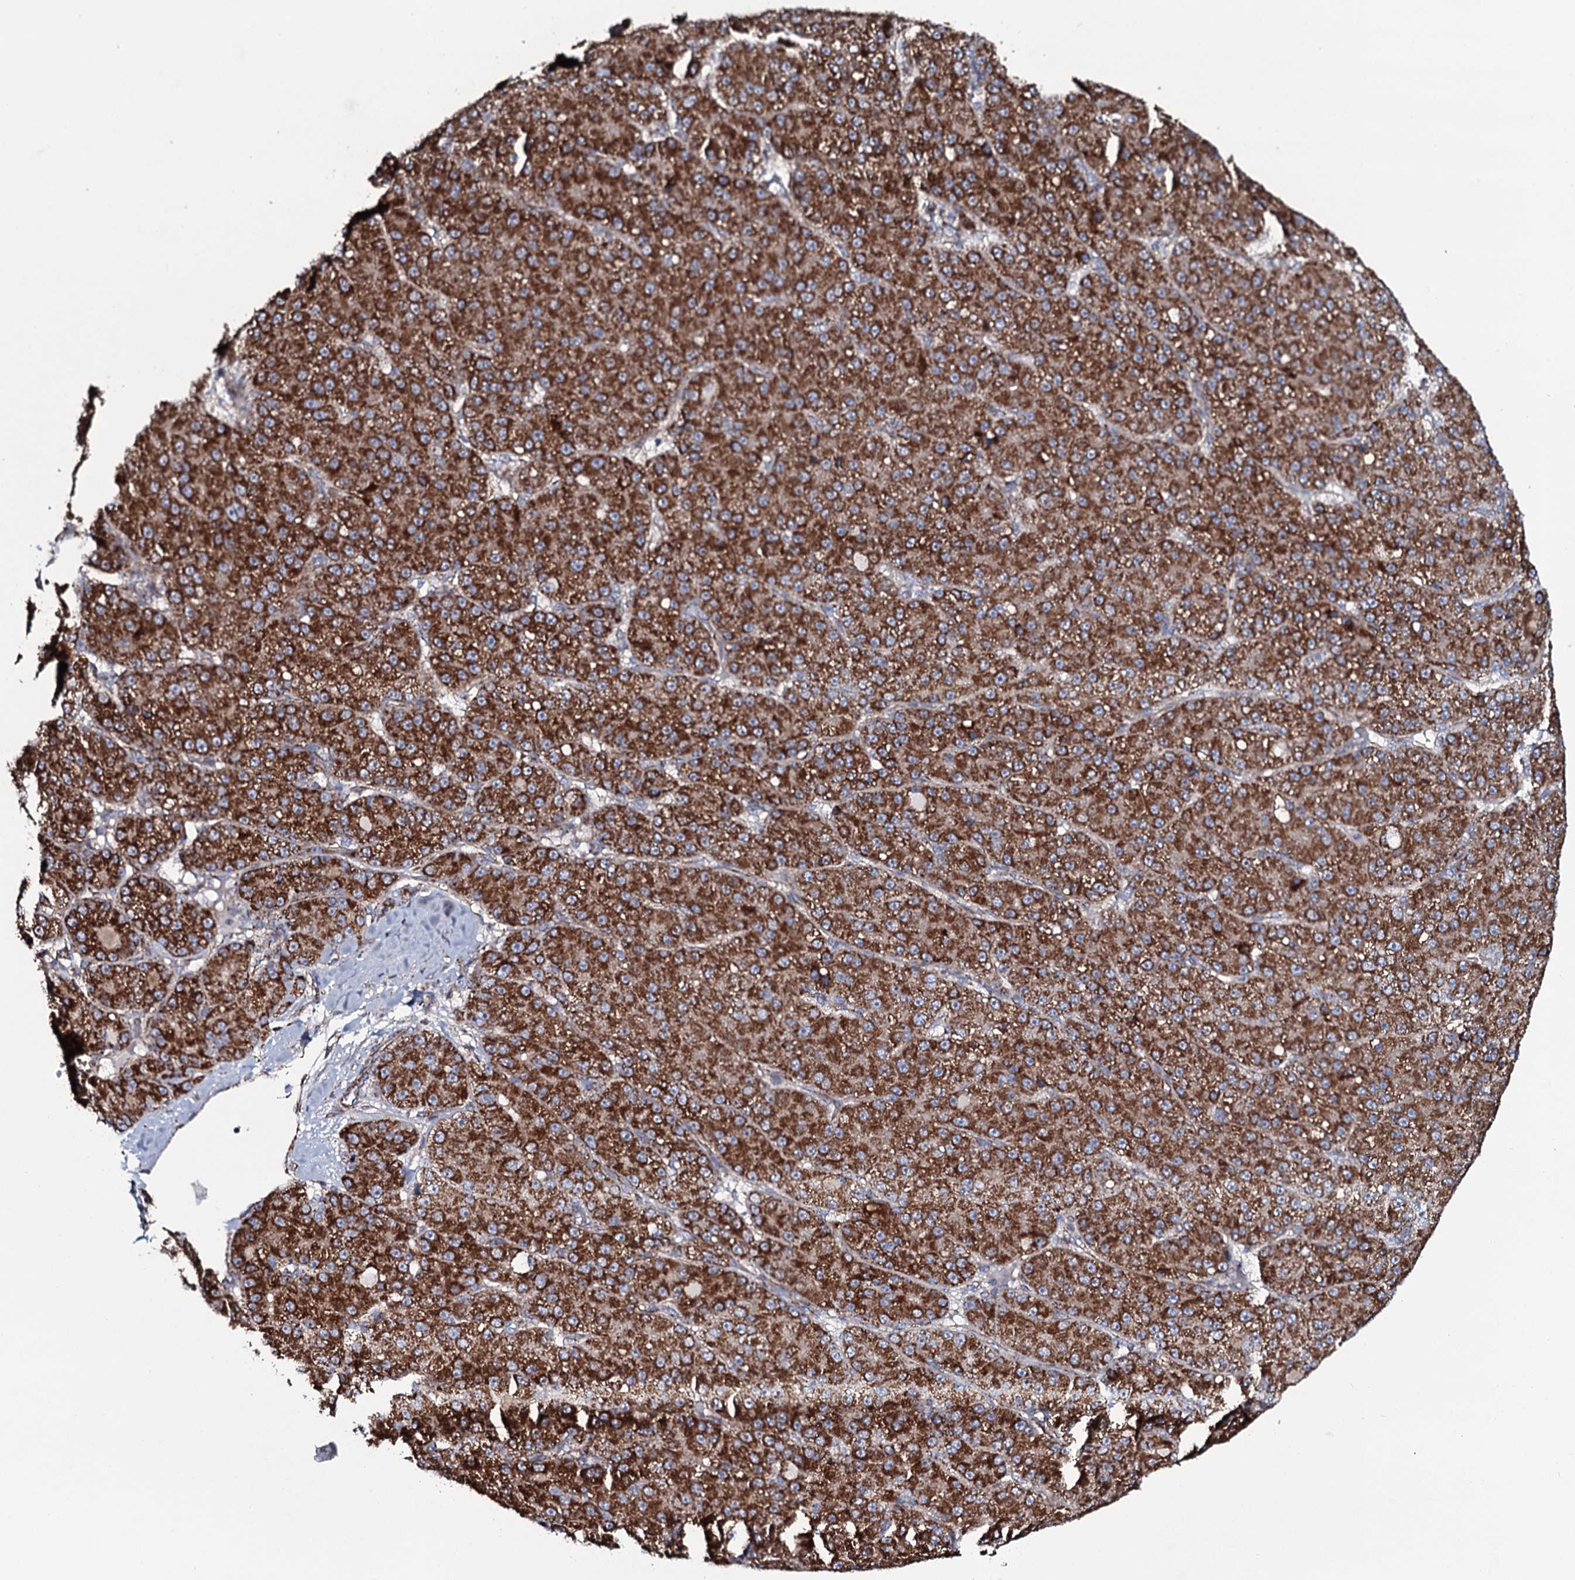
{"staining": {"intensity": "strong", "quantity": ">75%", "location": "cytoplasmic/membranous"}, "tissue": "liver cancer", "cell_type": "Tumor cells", "image_type": "cancer", "snomed": [{"axis": "morphology", "description": "Carcinoma, Hepatocellular, NOS"}, {"axis": "topography", "description": "Liver"}], "caption": "A high-resolution photomicrograph shows immunohistochemistry (IHC) staining of liver hepatocellular carcinoma, which shows strong cytoplasmic/membranous expression in approximately >75% of tumor cells. The protein of interest is stained brown, and the nuclei are stained in blue (DAB (3,3'-diaminobenzidine) IHC with brightfield microscopy, high magnification).", "gene": "EVC2", "patient": {"sex": "male", "age": 67}}